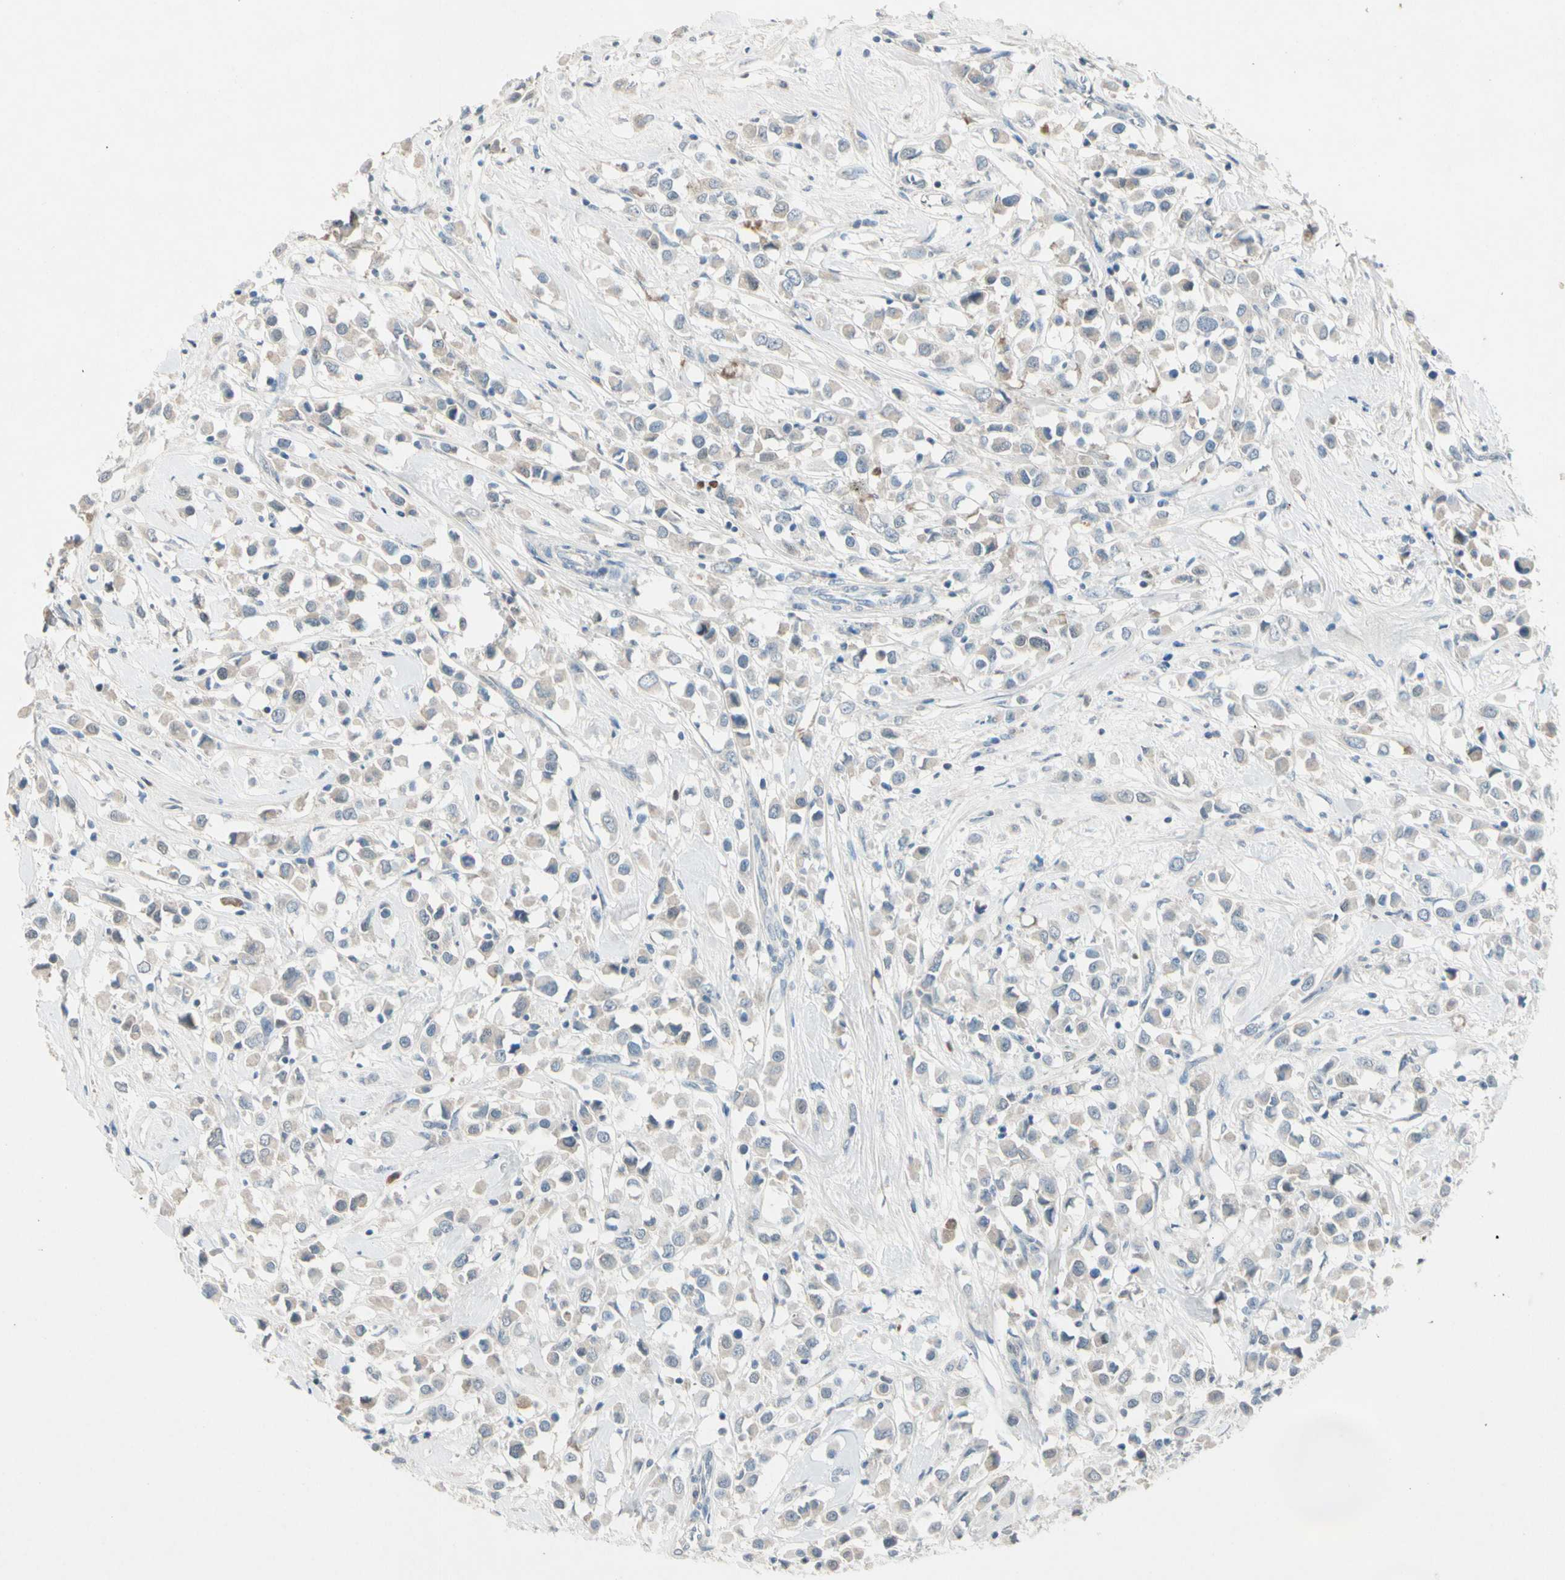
{"staining": {"intensity": "weak", "quantity": "<25%", "location": "cytoplasmic/membranous"}, "tissue": "breast cancer", "cell_type": "Tumor cells", "image_type": "cancer", "snomed": [{"axis": "morphology", "description": "Duct carcinoma"}, {"axis": "topography", "description": "Breast"}], "caption": "A photomicrograph of human breast cancer is negative for staining in tumor cells.", "gene": "SERPIND1", "patient": {"sex": "female", "age": 61}}